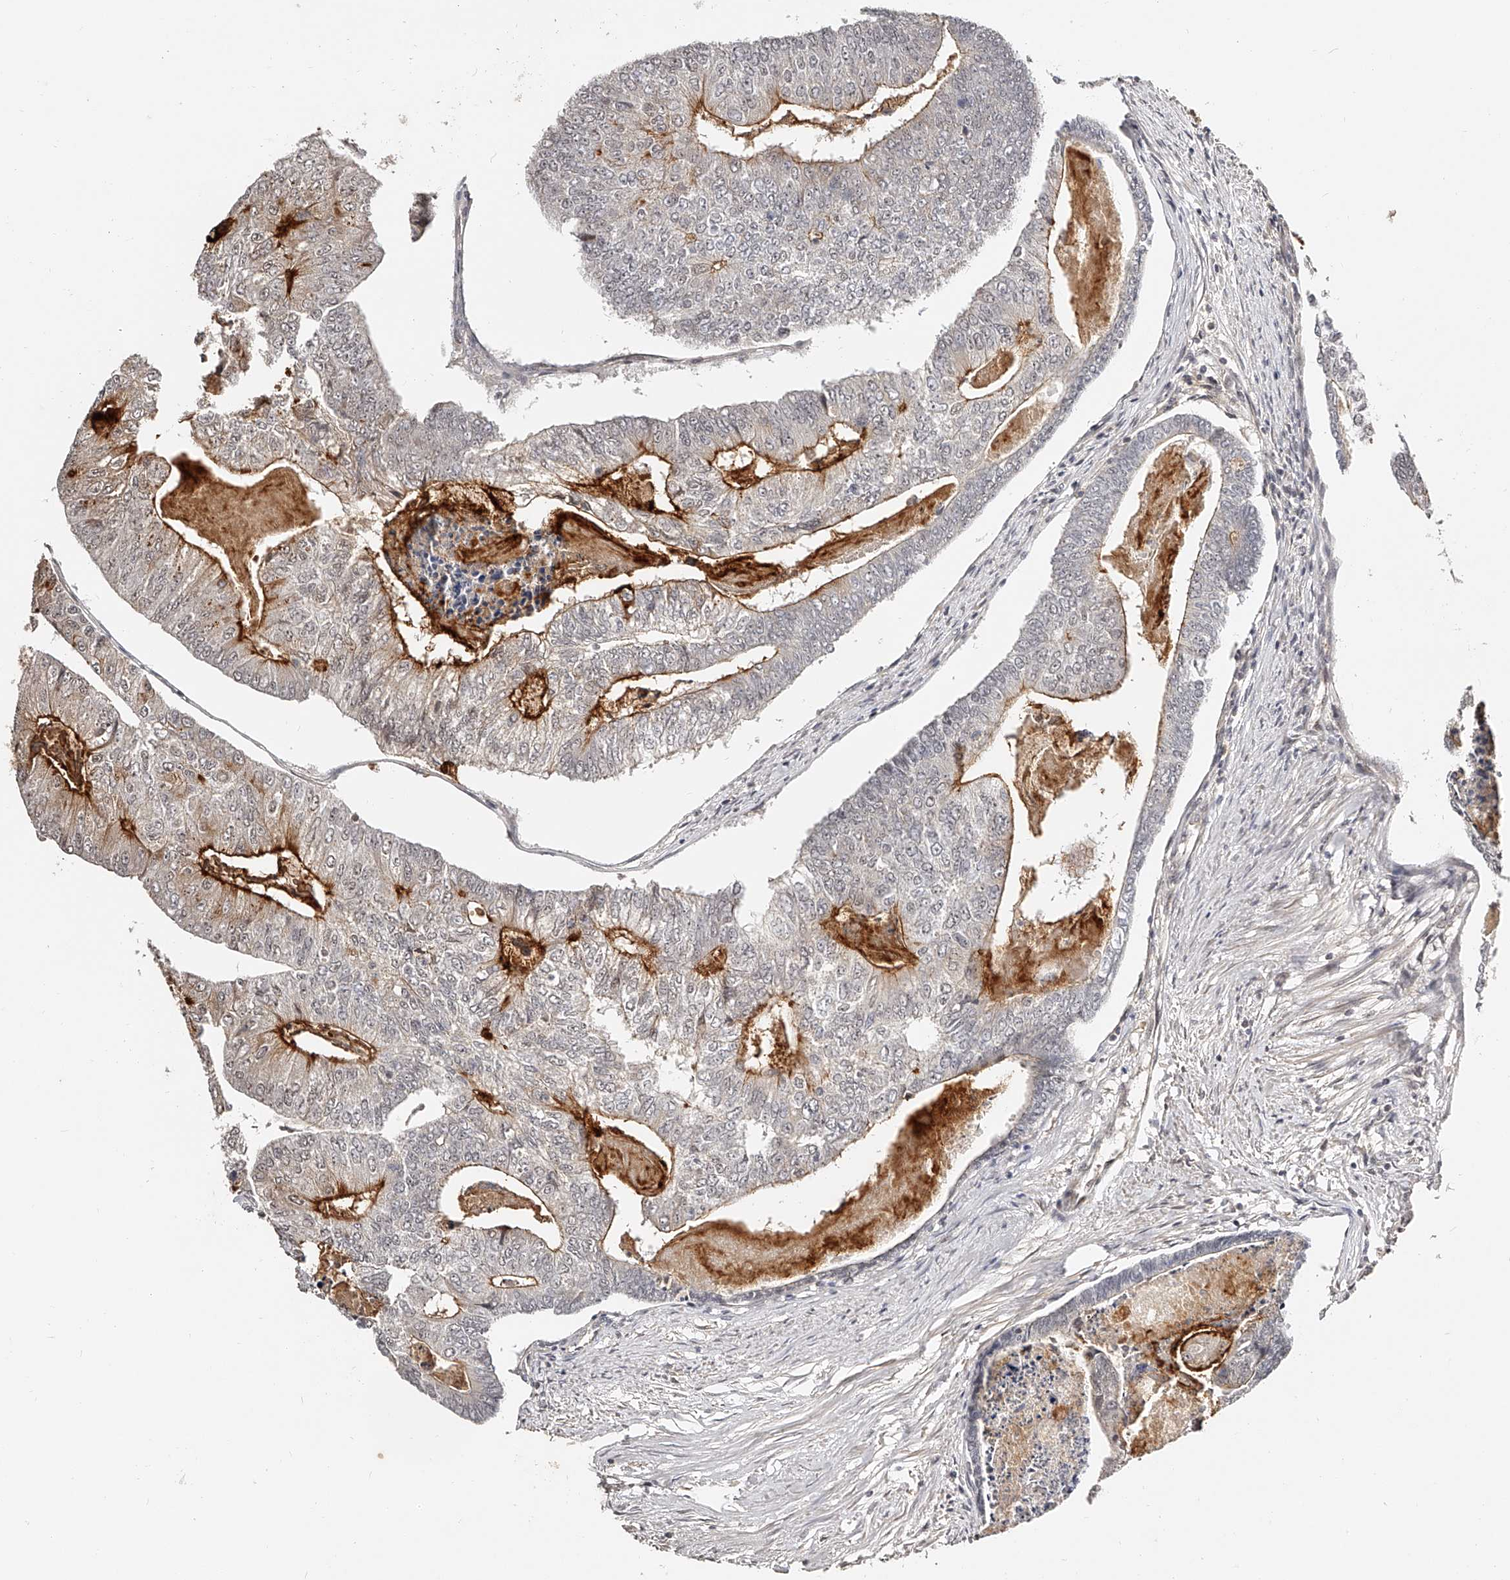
{"staining": {"intensity": "moderate", "quantity": "<25%", "location": "cytoplasmic/membranous"}, "tissue": "colorectal cancer", "cell_type": "Tumor cells", "image_type": "cancer", "snomed": [{"axis": "morphology", "description": "Adenocarcinoma, NOS"}, {"axis": "topography", "description": "Colon"}], "caption": "Immunohistochemical staining of human colorectal adenocarcinoma displays moderate cytoplasmic/membranous protein expression in about <25% of tumor cells.", "gene": "ZNF789", "patient": {"sex": "female", "age": 67}}